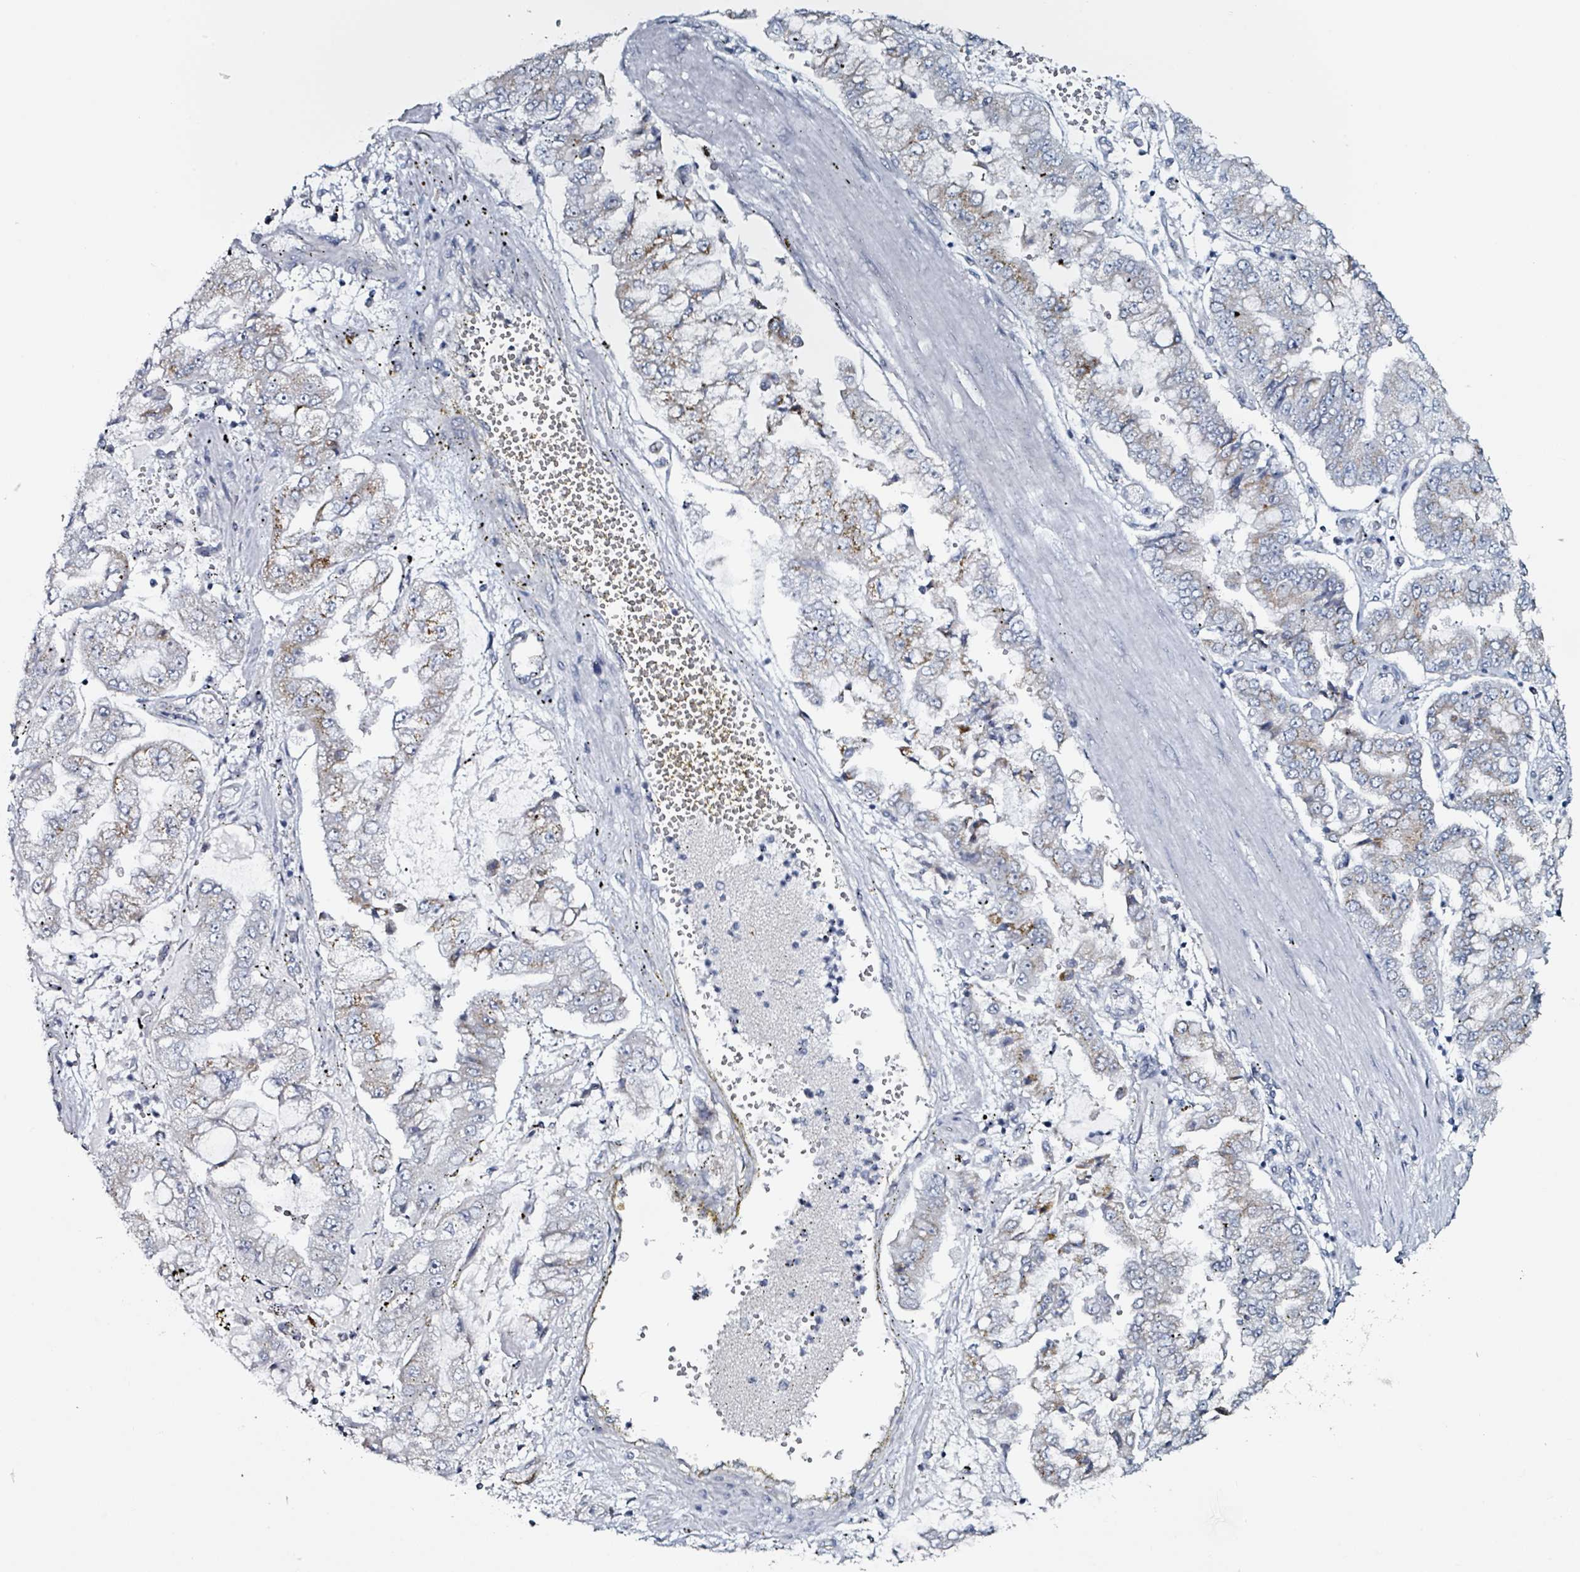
{"staining": {"intensity": "negative", "quantity": "none", "location": "none"}, "tissue": "stomach cancer", "cell_type": "Tumor cells", "image_type": "cancer", "snomed": [{"axis": "morphology", "description": "Adenocarcinoma, NOS"}, {"axis": "topography", "description": "Stomach"}], "caption": "Protein analysis of stomach adenocarcinoma shows no significant positivity in tumor cells.", "gene": "B3GAT3", "patient": {"sex": "male", "age": 76}}